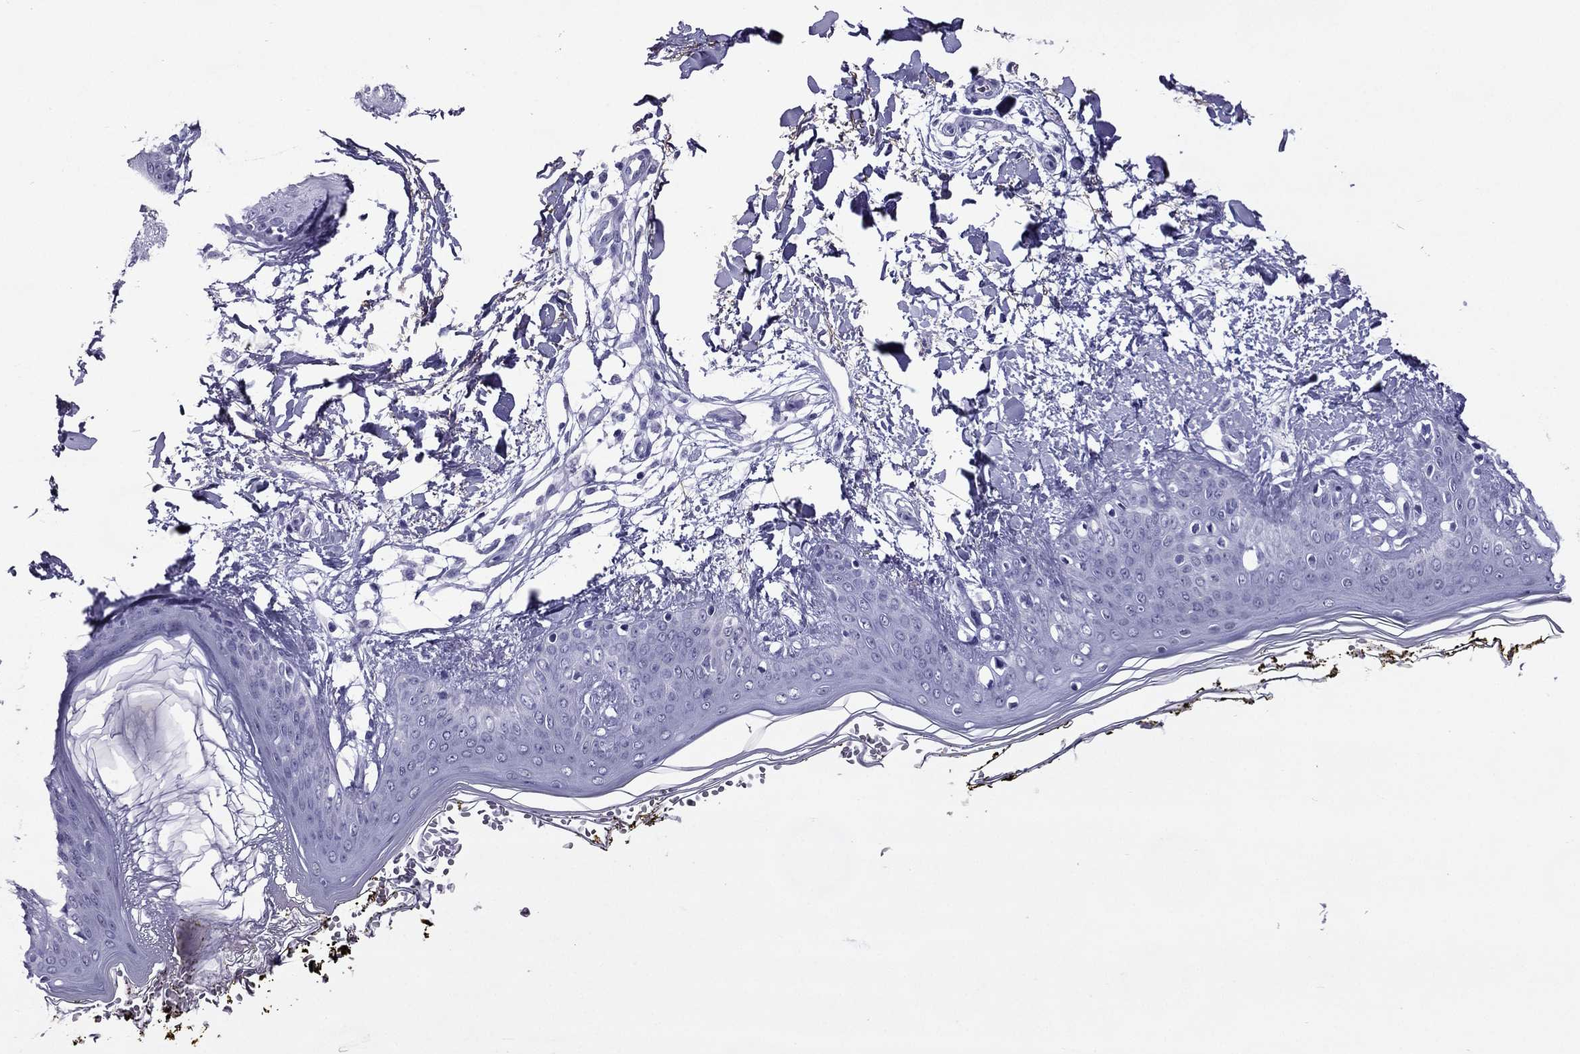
{"staining": {"intensity": "negative", "quantity": "none", "location": "none"}, "tissue": "skin", "cell_type": "Fibroblasts", "image_type": "normal", "snomed": [{"axis": "morphology", "description": "Normal tissue, NOS"}, {"axis": "topography", "description": "Skin"}], "caption": "The immunohistochemistry image has no significant staining in fibroblasts of skin. The staining is performed using DAB brown chromogen with nuclei counter-stained in using hematoxylin.", "gene": "MYLK3", "patient": {"sex": "female", "age": 34}}